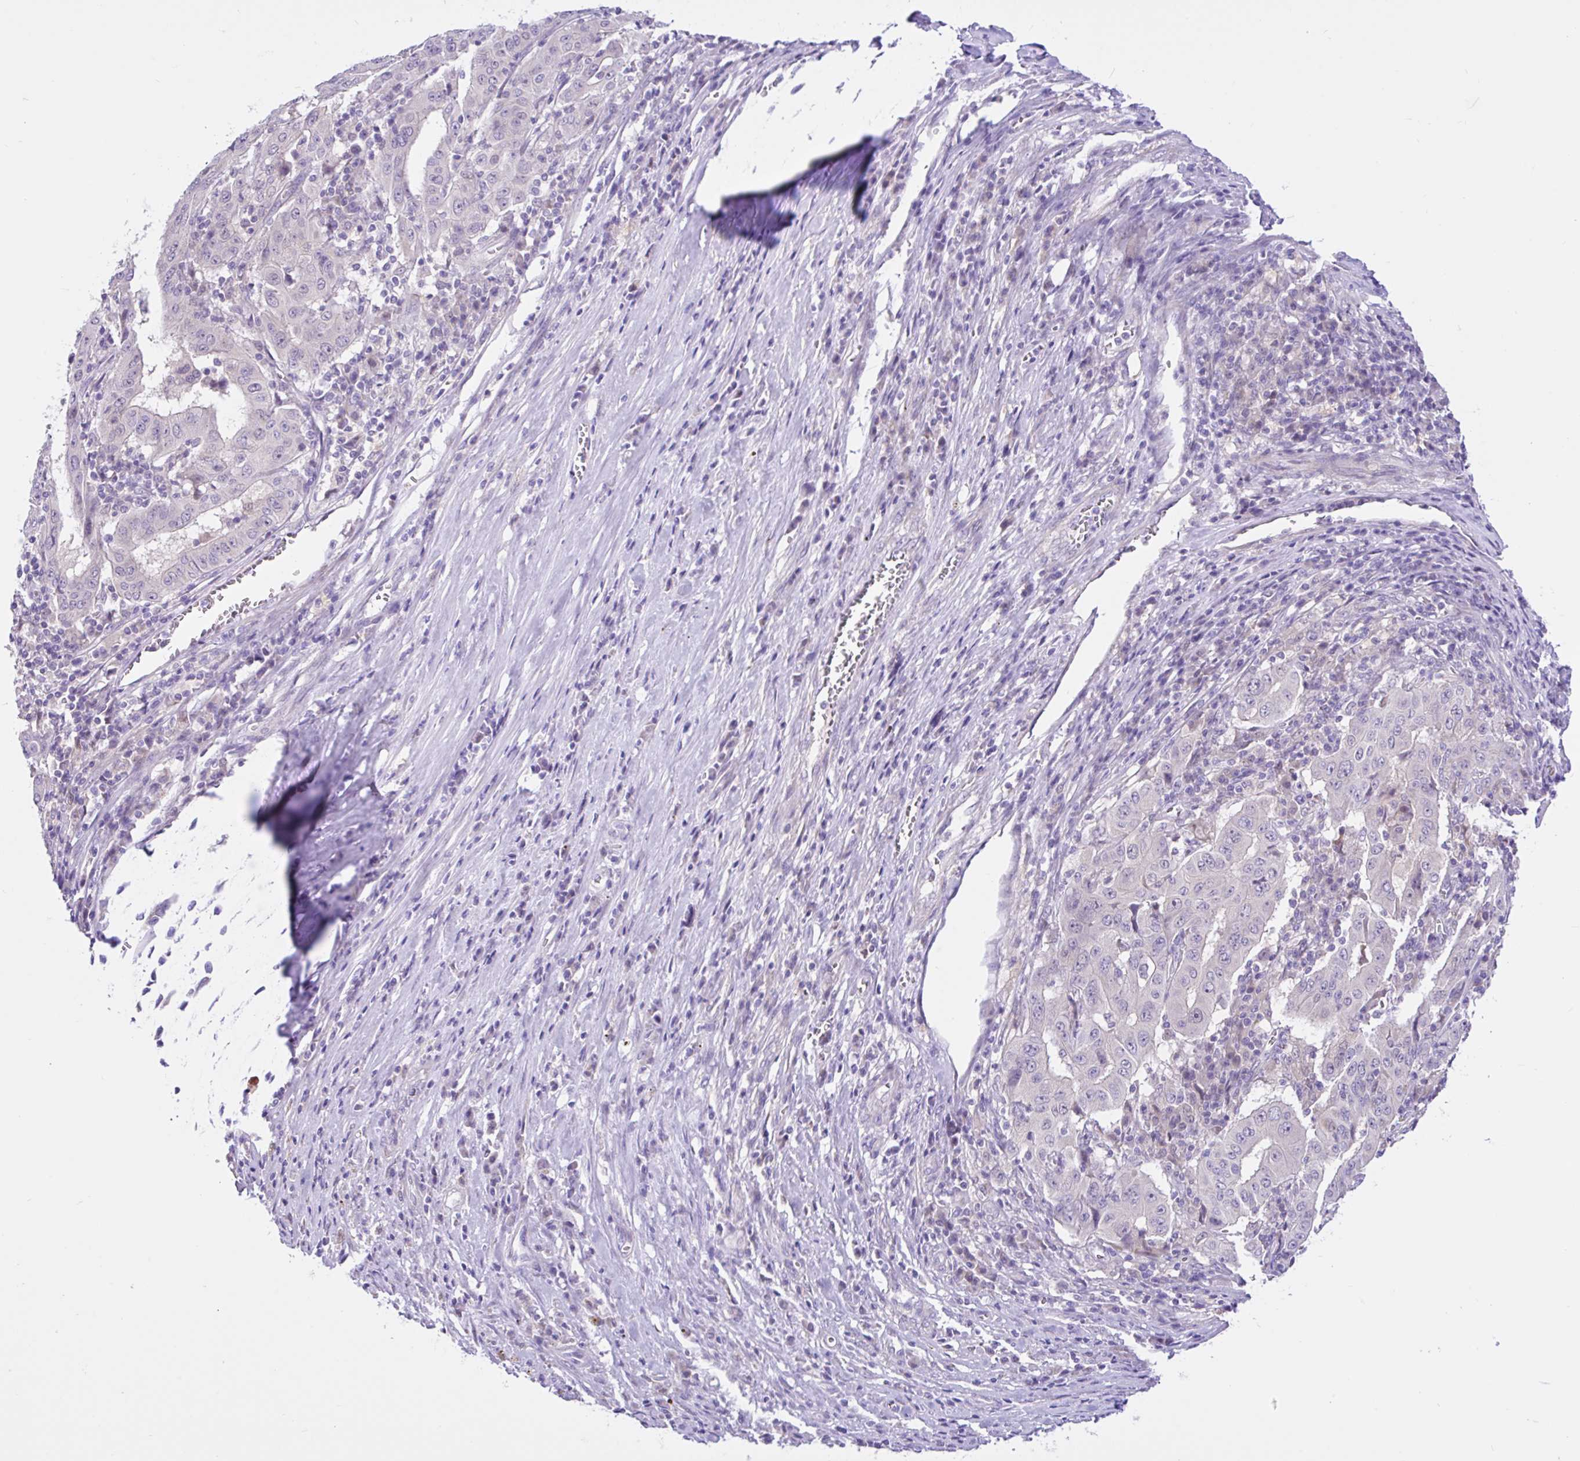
{"staining": {"intensity": "negative", "quantity": "none", "location": "none"}, "tissue": "pancreatic cancer", "cell_type": "Tumor cells", "image_type": "cancer", "snomed": [{"axis": "morphology", "description": "Adenocarcinoma, NOS"}, {"axis": "topography", "description": "Pancreas"}], "caption": "This is an IHC image of human pancreatic cancer. There is no staining in tumor cells.", "gene": "ANO4", "patient": {"sex": "male", "age": 63}}